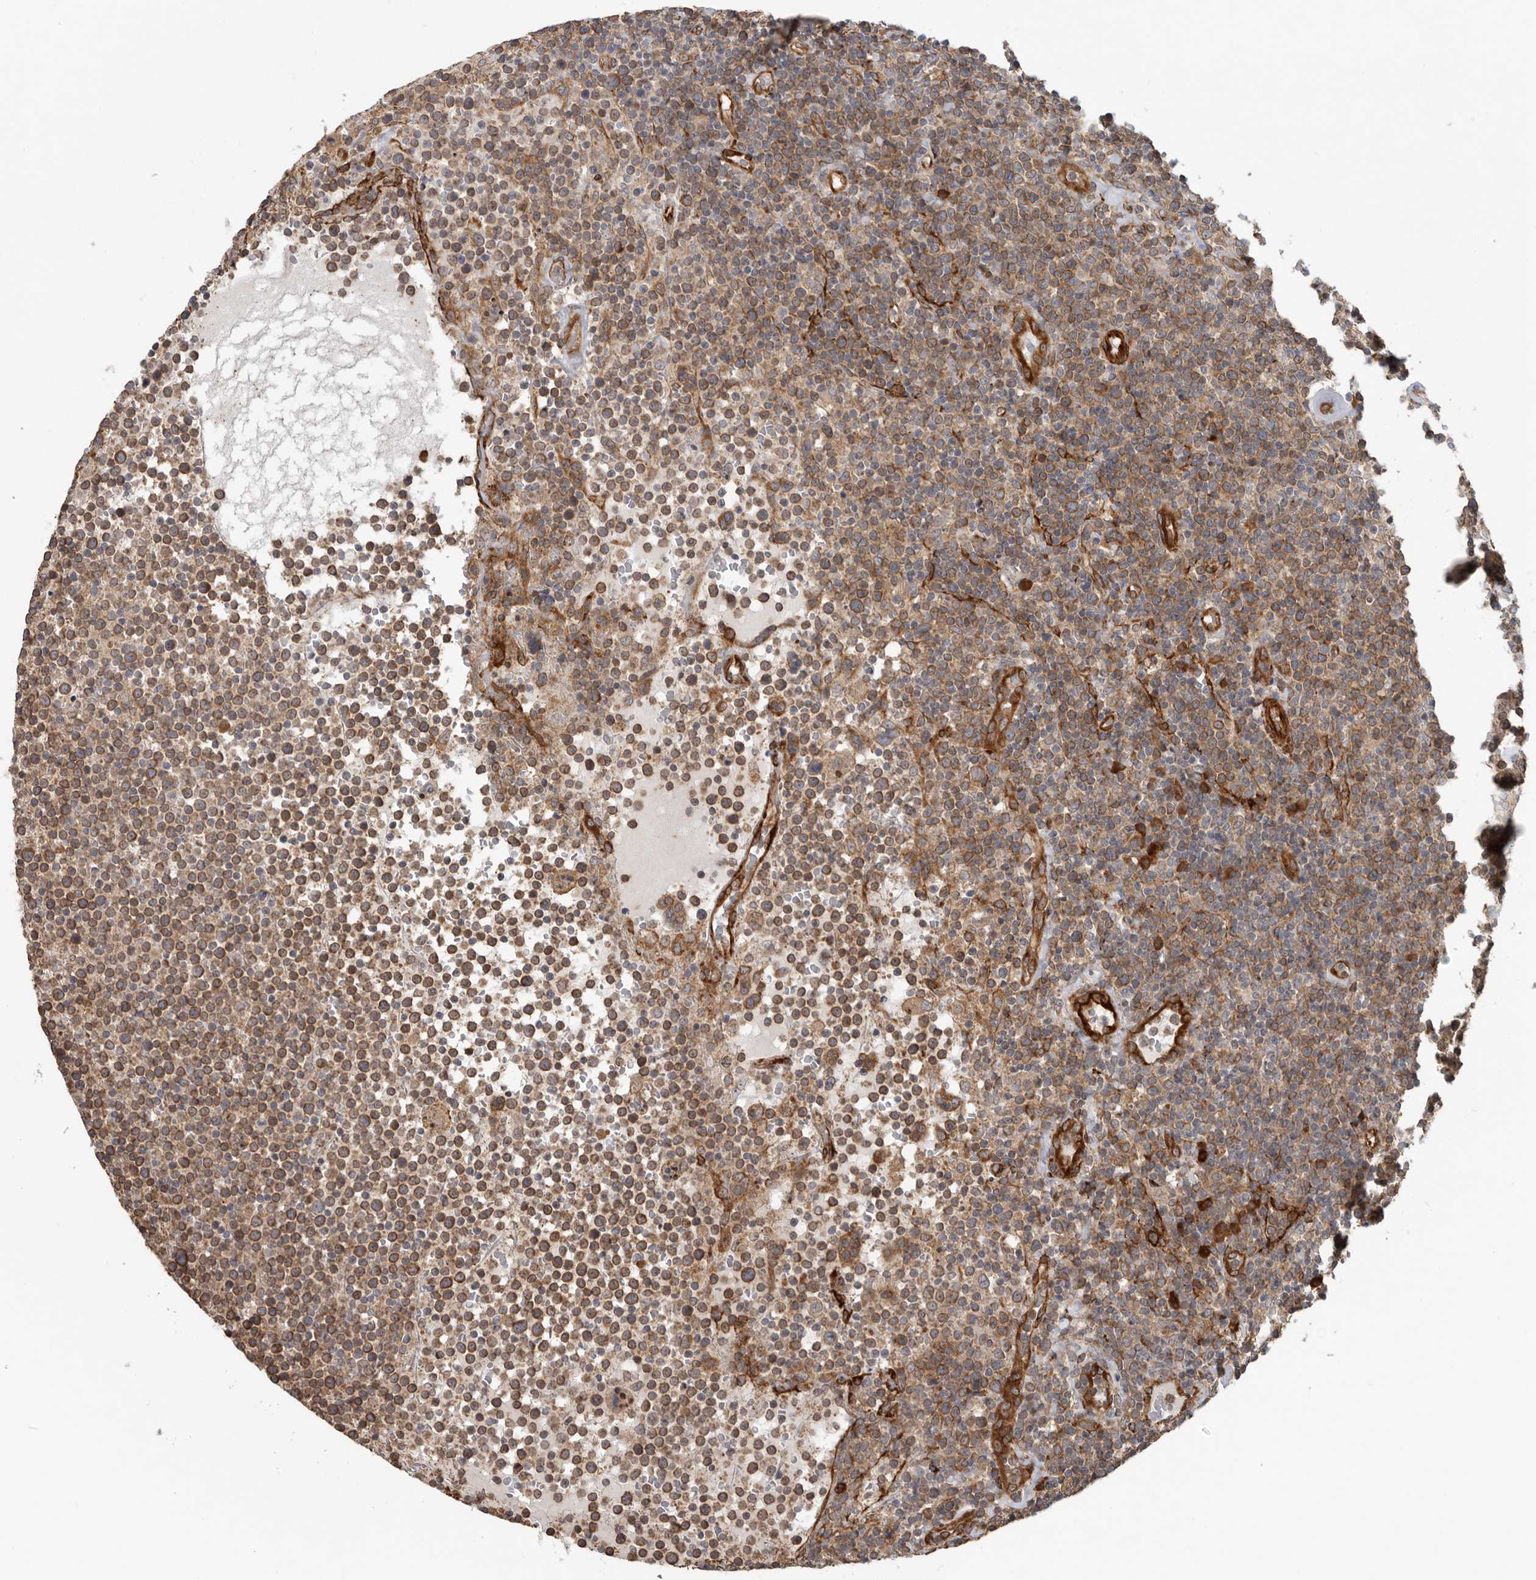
{"staining": {"intensity": "moderate", "quantity": ">75%", "location": "cytoplasmic/membranous"}, "tissue": "lymphoma", "cell_type": "Tumor cells", "image_type": "cancer", "snomed": [{"axis": "morphology", "description": "Malignant lymphoma, non-Hodgkin's type, High grade"}, {"axis": "topography", "description": "Lymph node"}], "caption": "High-grade malignant lymphoma, non-Hodgkin's type stained for a protein (brown) demonstrates moderate cytoplasmic/membranous positive staining in approximately >75% of tumor cells.", "gene": "CEP350", "patient": {"sex": "male", "age": 61}}